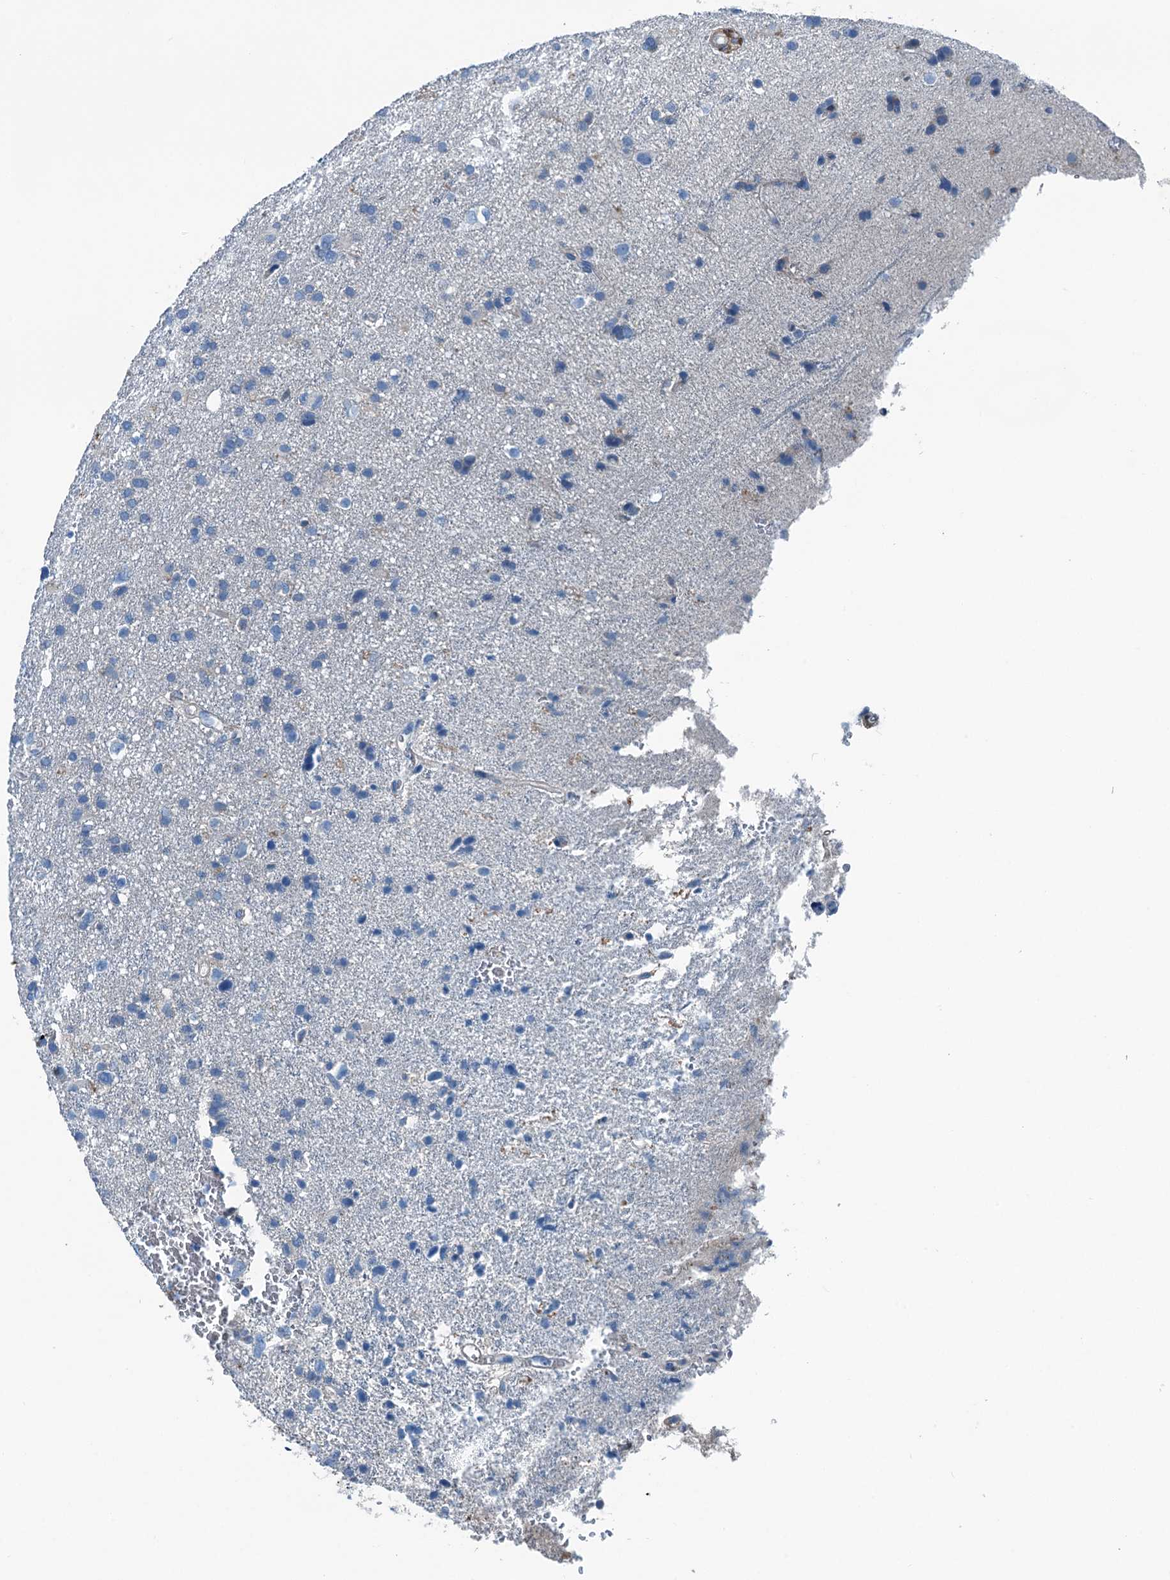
{"staining": {"intensity": "negative", "quantity": "none", "location": "none"}, "tissue": "glioma", "cell_type": "Tumor cells", "image_type": "cancer", "snomed": [{"axis": "morphology", "description": "Glioma, malignant, High grade"}, {"axis": "topography", "description": "Brain"}], "caption": "Immunohistochemical staining of glioma demonstrates no significant expression in tumor cells.", "gene": "RAB3IL1", "patient": {"sex": "male", "age": 61}}